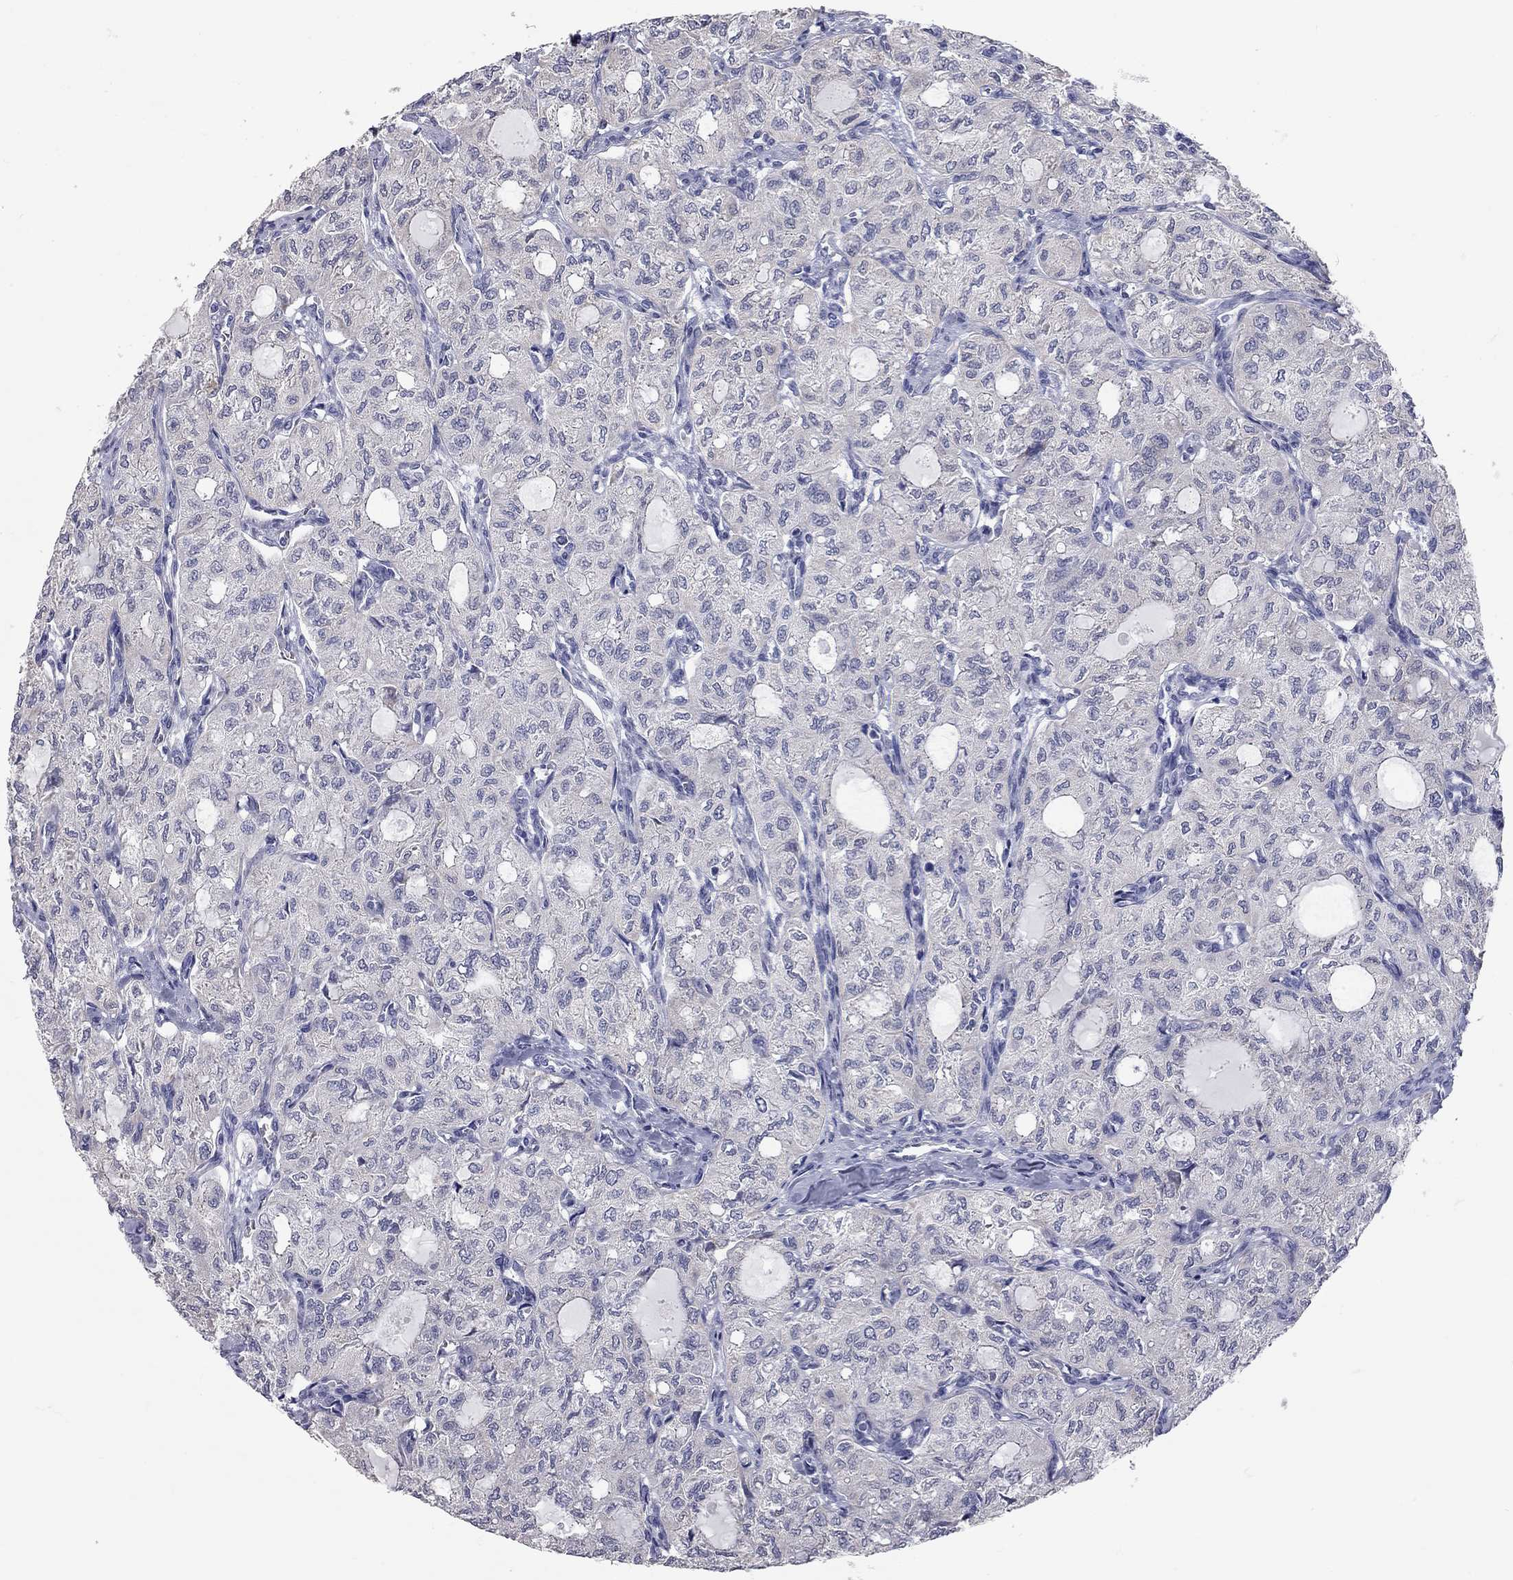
{"staining": {"intensity": "negative", "quantity": "none", "location": "none"}, "tissue": "thyroid cancer", "cell_type": "Tumor cells", "image_type": "cancer", "snomed": [{"axis": "morphology", "description": "Follicular adenoma carcinoma, NOS"}, {"axis": "topography", "description": "Thyroid gland"}], "caption": "High magnification brightfield microscopy of thyroid cancer (follicular adenoma carcinoma) stained with DAB (brown) and counterstained with hematoxylin (blue): tumor cells show no significant staining. (DAB (3,3'-diaminobenzidine) IHC, high magnification).", "gene": "XAGE2", "patient": {"sex": "male", "age": 75}}